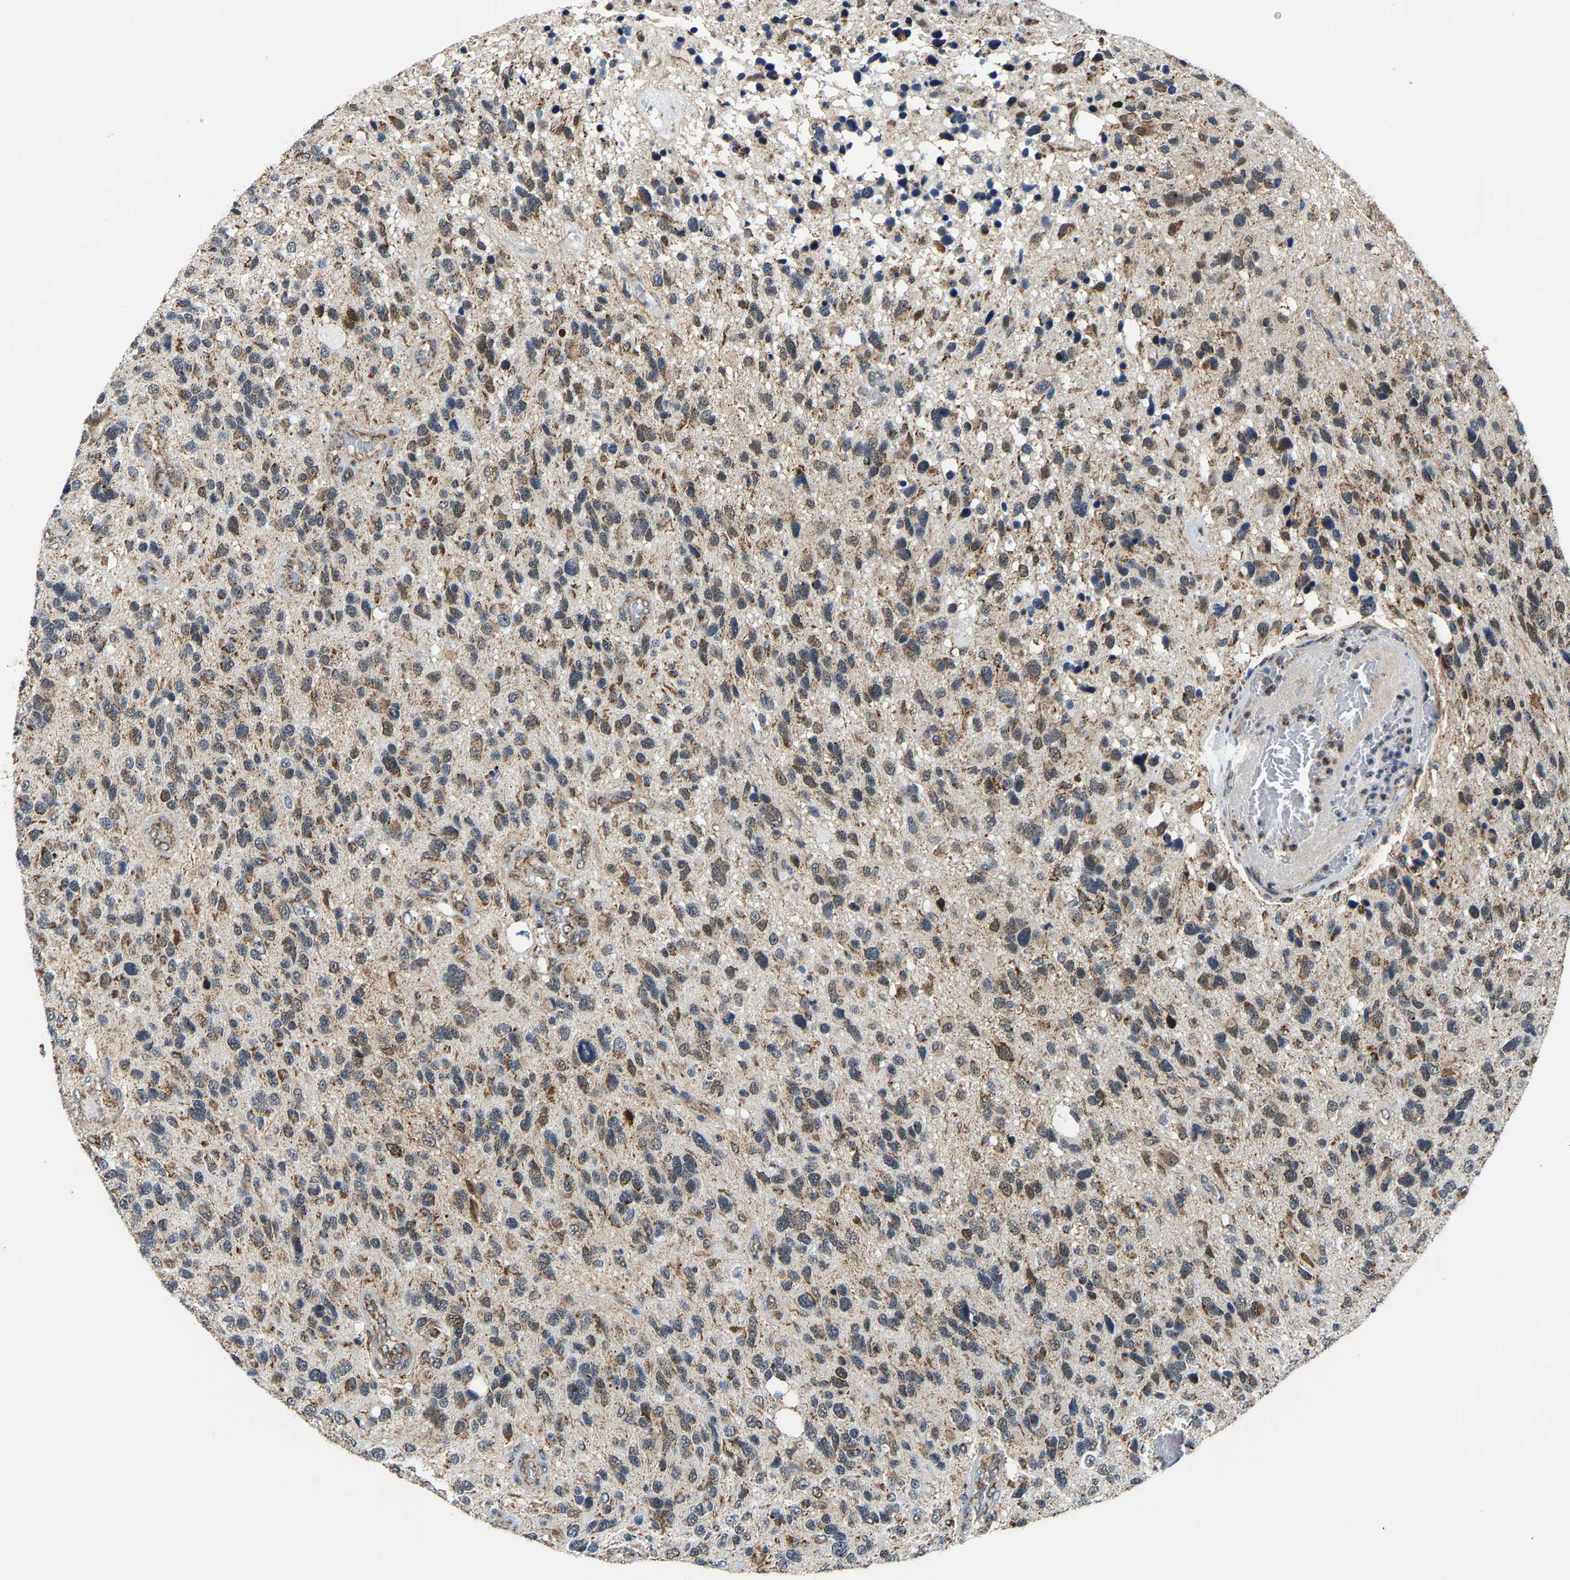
{"staining": {"intensity": "weak", "quantity": "25%-75%", "location": "cytoplasmic/membranous,nuclear"}, "tissue": "glioma", "cell_type": "Tumor cells", "image_type": "cancer", "snomed": [{"axis": "morphology", "description": "Glioma, malignant, High grade"}, {"axis": "topography", "description": "Brain"}], "caption": "Human malignant high-grade glioma stained with a brown dye reveals weak cytoplasmic/membranous and nuclear positive staining in approximately 25%-75% of tumor cells.", "gene": "GIMAP7", "patient": {"sex": "female", "age": 58}}